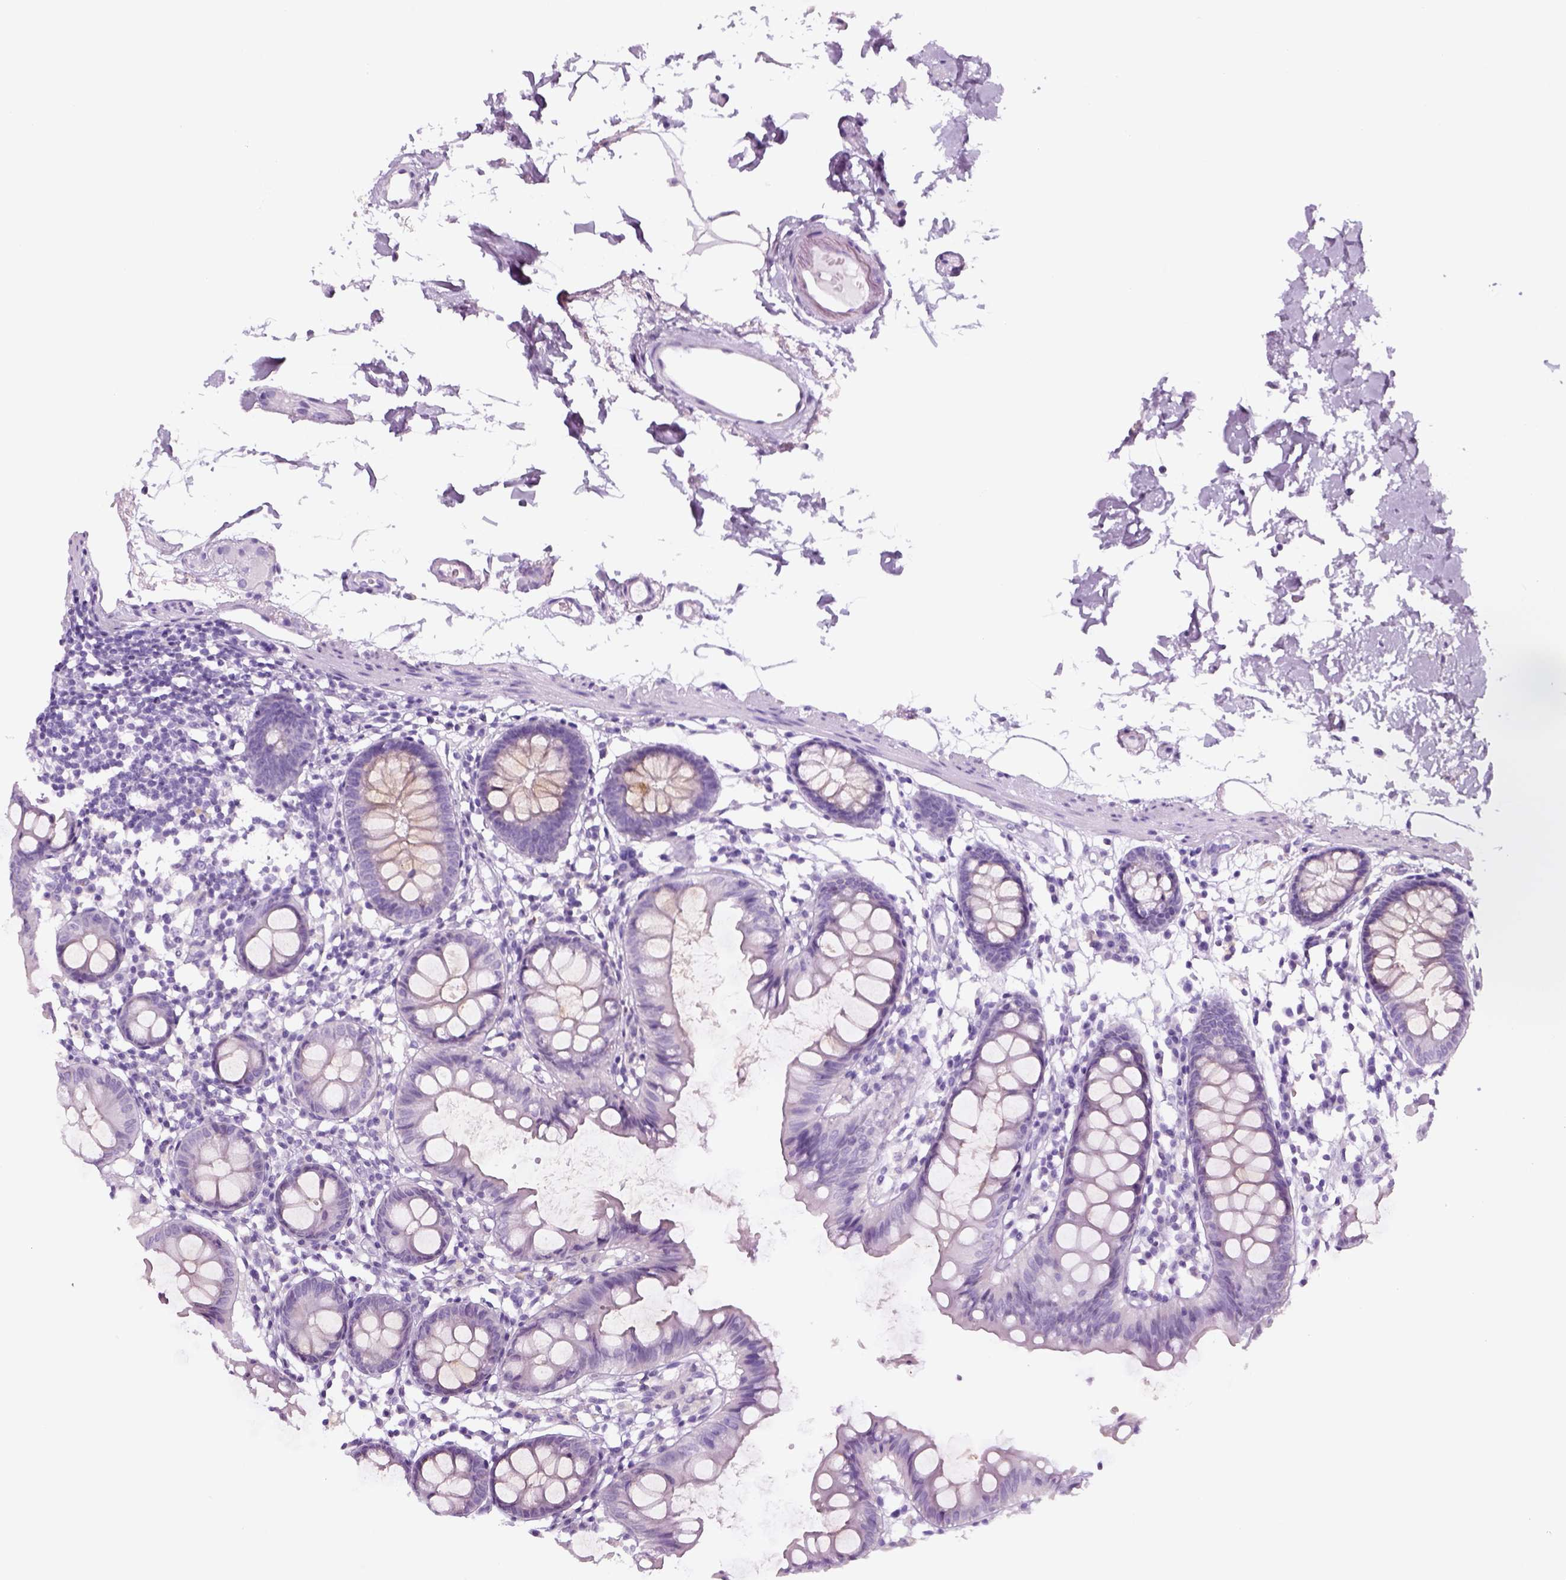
{"staining": {"intensity": "negative", "quantity": "none", "location": "none"}, "tissue": "colon", "cell_type": "Endothelial cells", "image_type": "normal", "snomed": [{"axis": "morphology", "description": "Normal tissue, NOS"}, {"axis": "topography", "description": "Colon"}], "caption": "High magnification brightfield microscopy of normal colon stained with DAB (brown) and counterstained with hematoxylin (blue): endothelial cells show no significant expression.", "gene": "KRTAP11", "patient": {"sex": "female", "age": 84}}